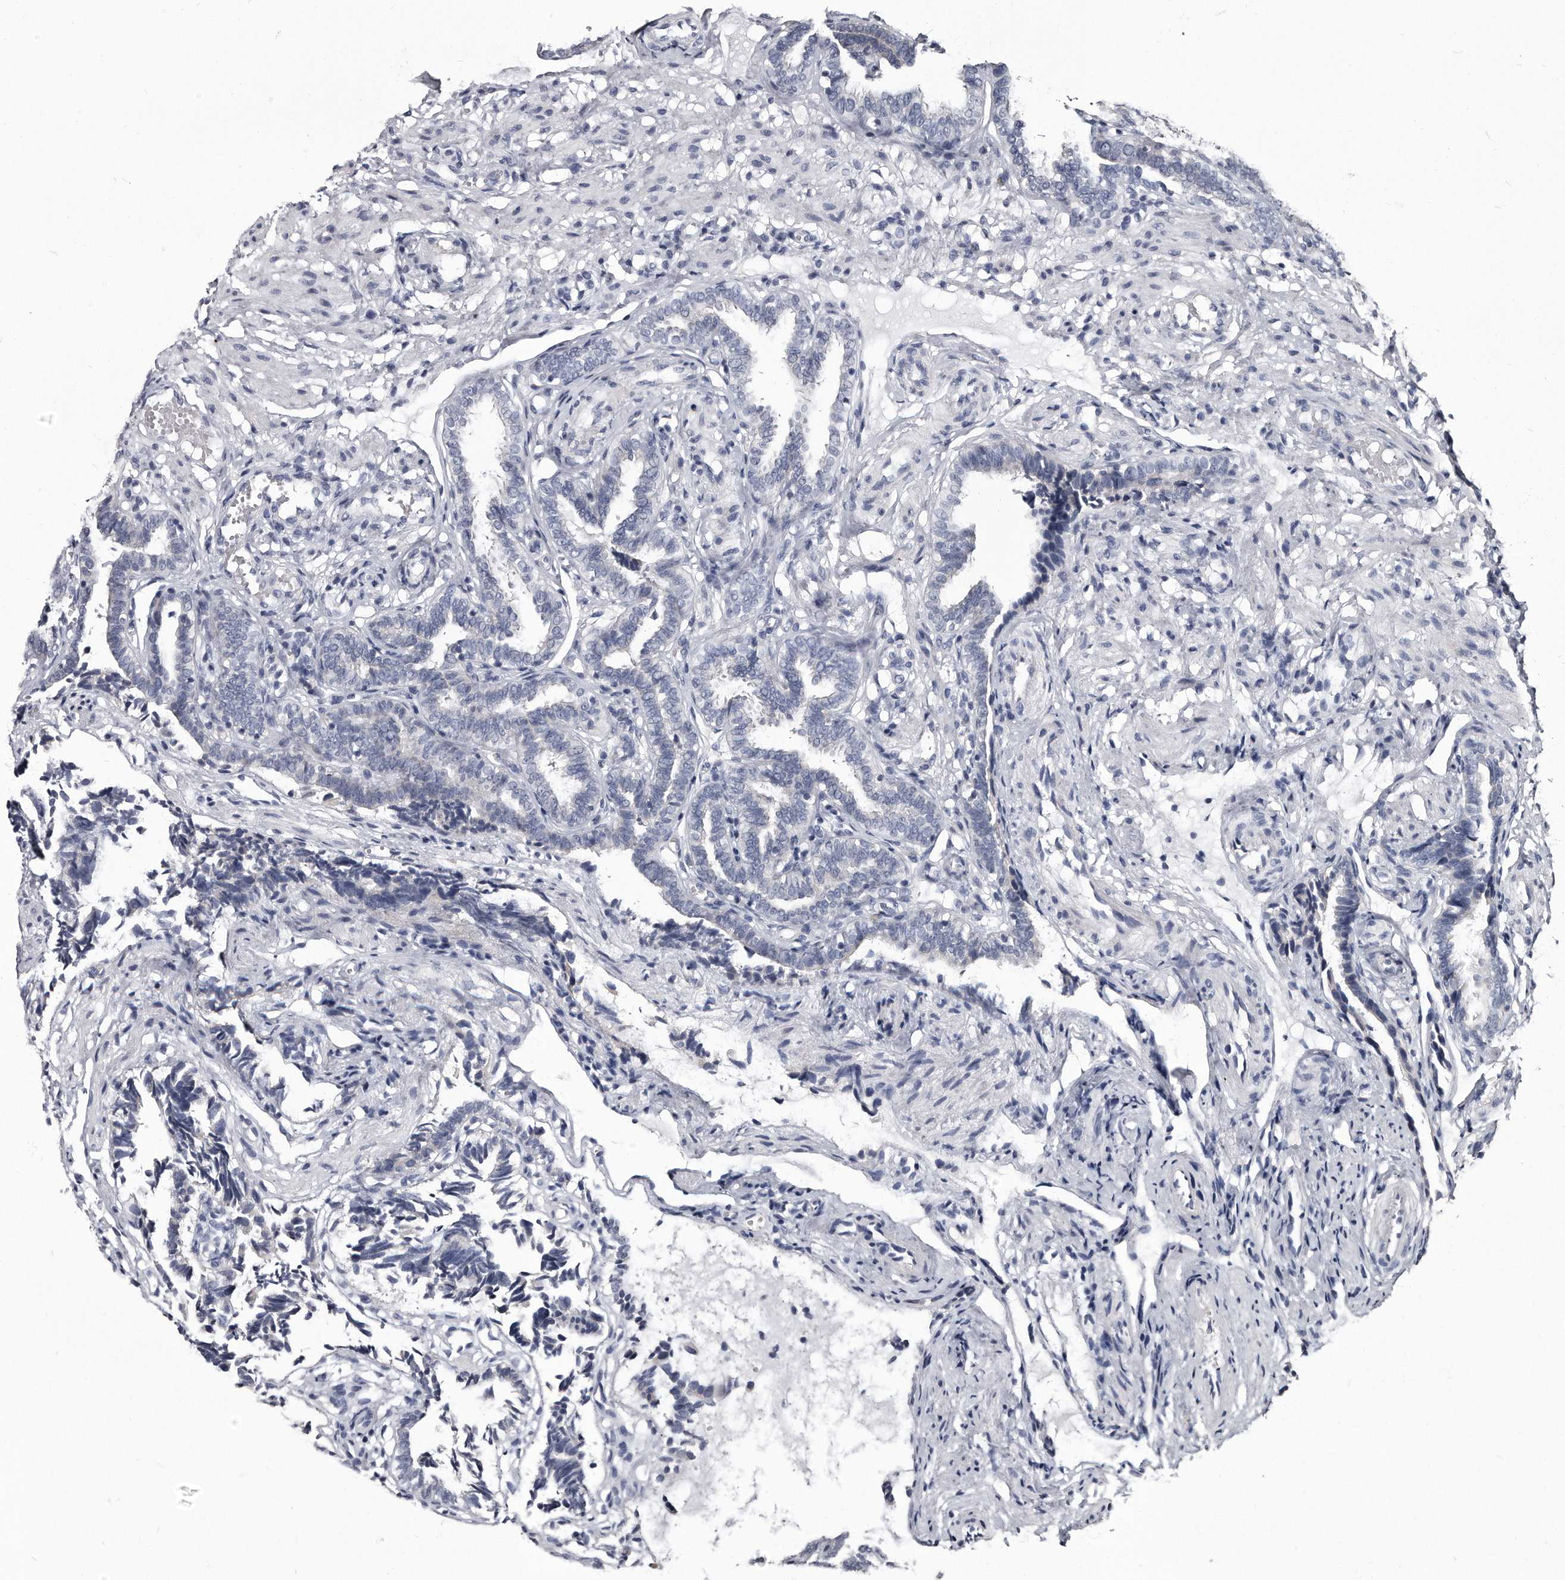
{"staining": {"intensity": "negative", "quantity": "none", "location": "none"}, "tissue": "fallopian tube", "cell_type": "Glandular cells", "image_type": "normal", "snomed": [{"axis": "morphology", "description": "Normal tissue, NOS"}, {"axis": "topography", "description": "Fallopian tube"}], "caption": "Protein analysis of benign fallopian tube reveals no significant expression in glandular cells. Brightfield microscopy of immunohistochemistry (IHC) stained with DAB (brown) and hematoxylin (blue), captured at high magnification.", "gene": "GAPVD1", "patient": {"sex": "female", "age": 39}}